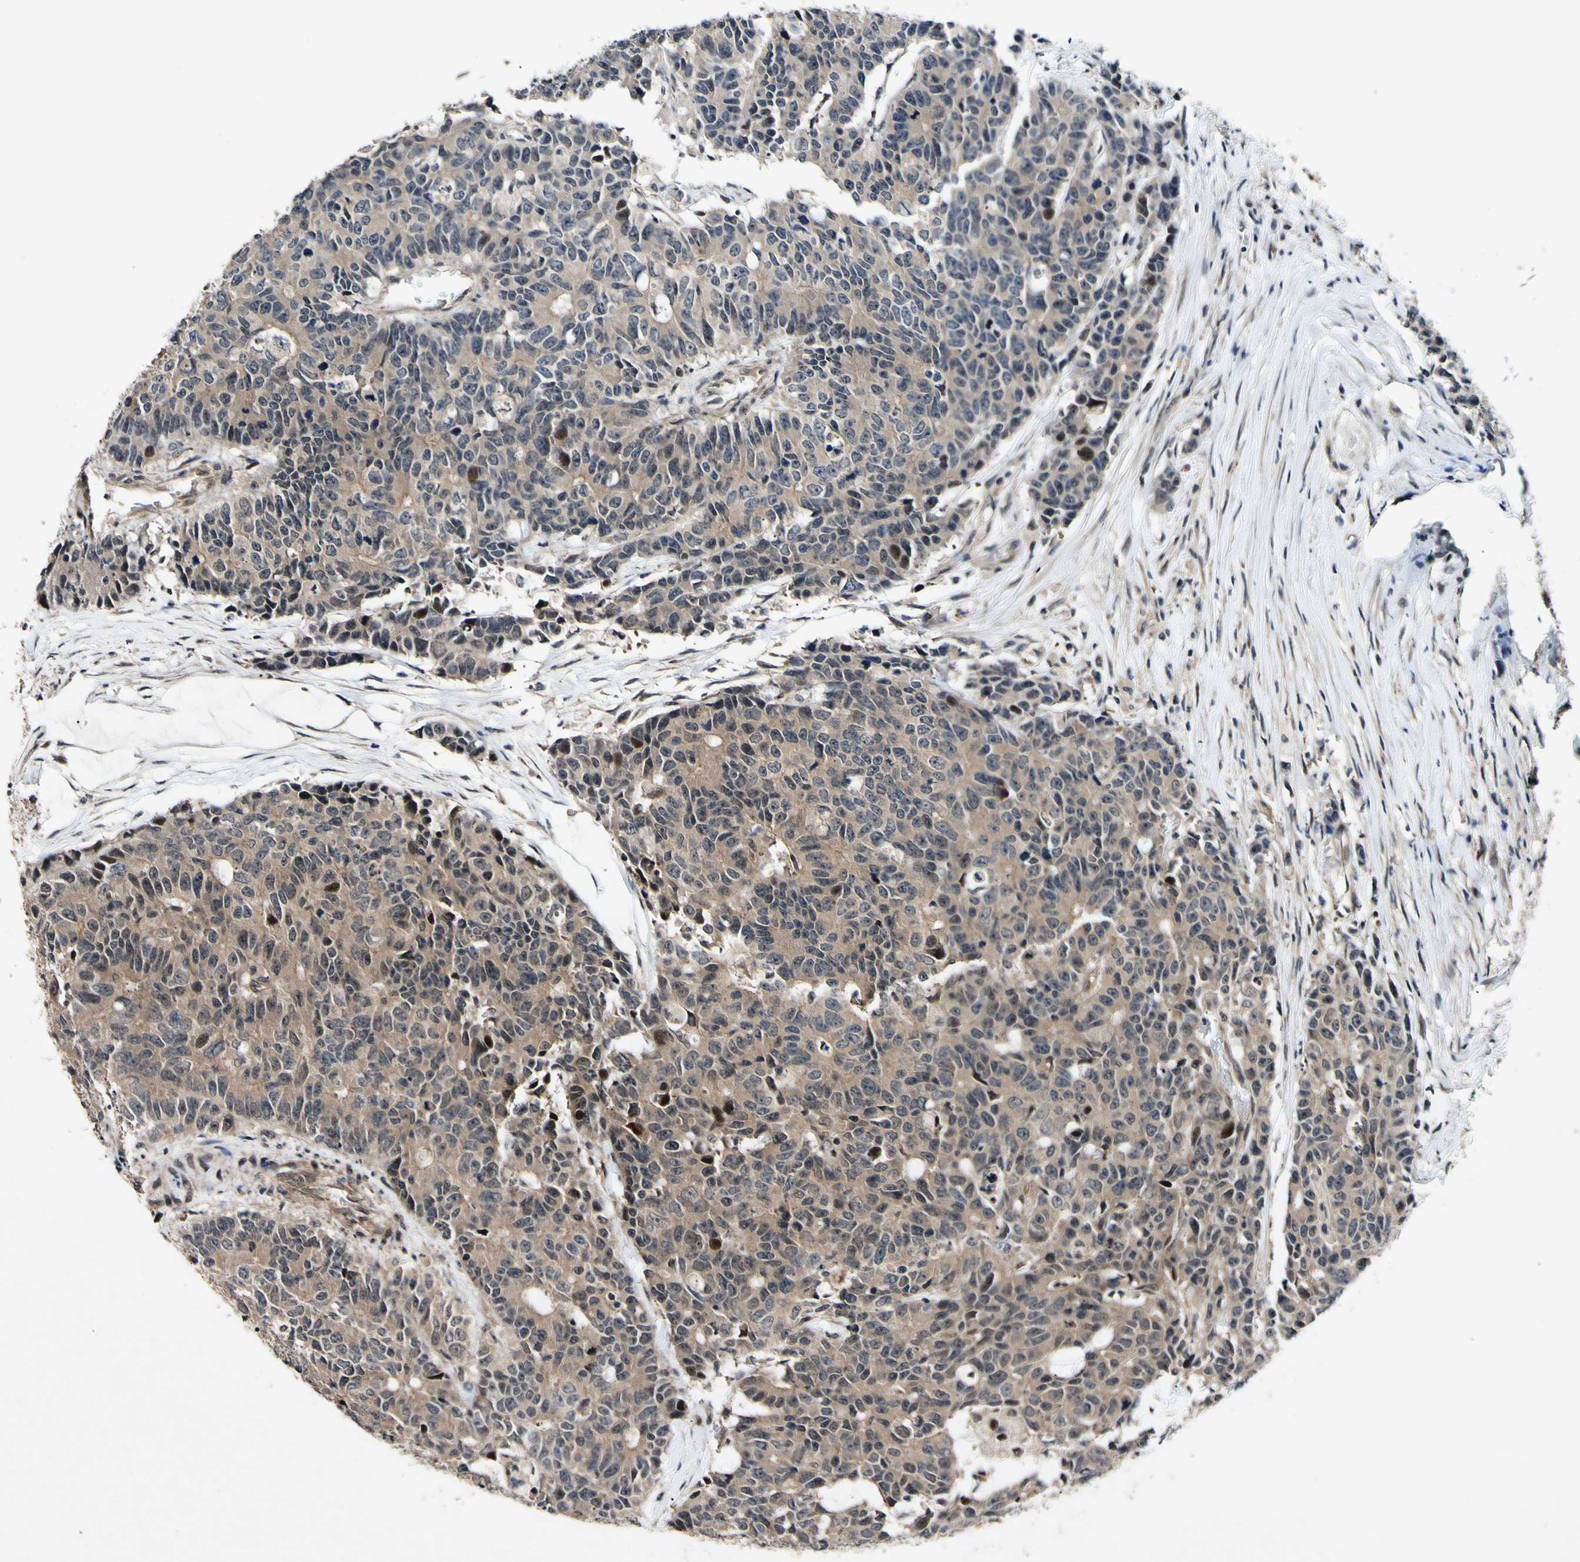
{"staining": {"intensity": "strong", "quantity": "<25%", "location": "nuclear"}, "tissue": "colorectal cancer", "cell_type": "Tumor cells", "image_type": "cancer", "snomed": [{"axis": "morphology", "description": "Adenocarcinoma, NOS"}, {"axis": "topography", "description": "Colon"}], "caption": "Adenocarcinoma (colorectal) stained for a protein shows strong nuclear positivity in tumor cells. The protein of interest is stained brown, and the nuclei are stained in blue (DAB IHC with brightfield microscopy, high magnification).", "gene": "CSNK1E", "patient": {"sex": "female", "age": 86}}